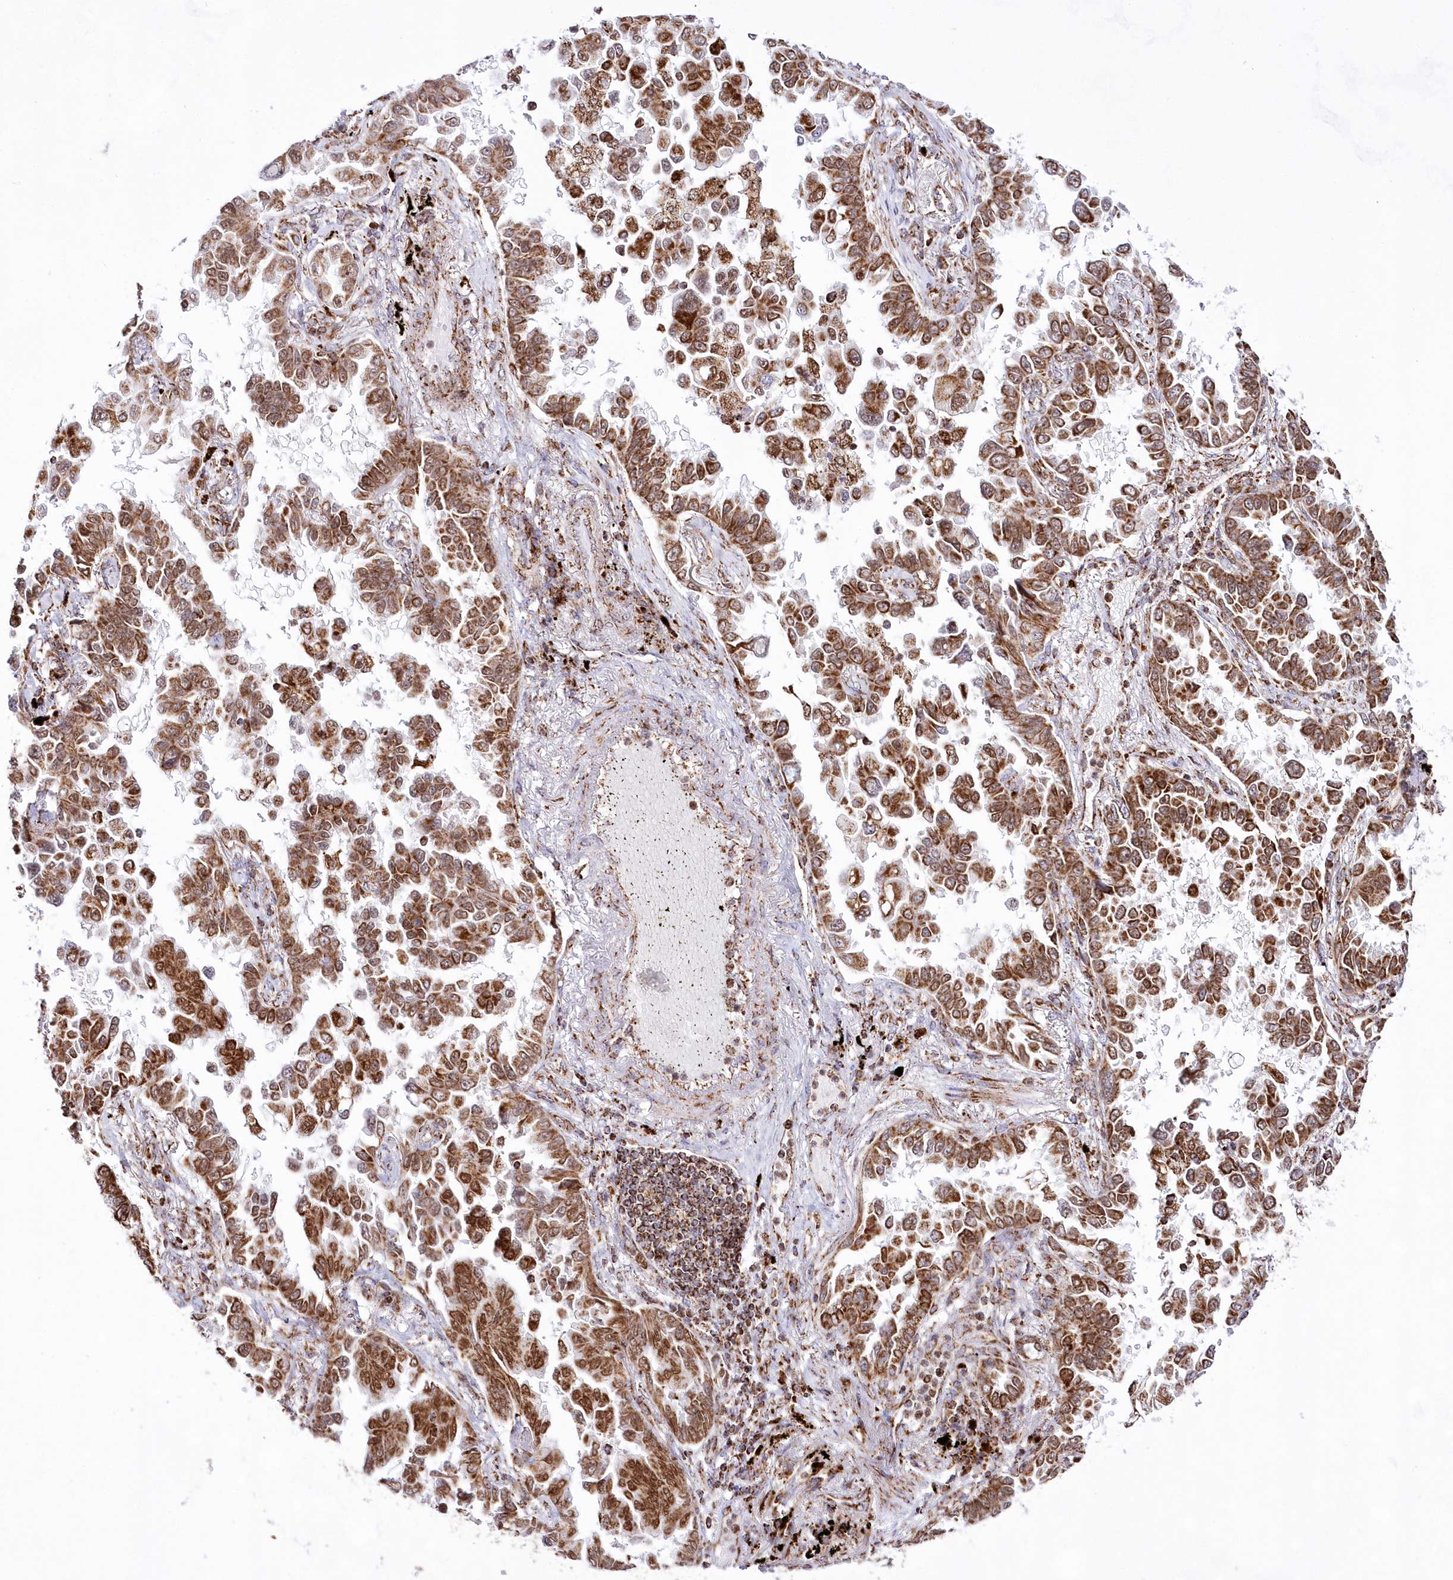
{"staining": {"intensity": "moderate", "quantity": ">75%", "location": "cytoplasmic/membranous"}, "tissue": "lung cancer", "cell_type": "Tumor cells", "image_type": "cancer", "snomed": [{"axis": "morphology", "description": "Adenocarcinoma, NOS"}, {"axis": "topography", "description": "Lung"}], "caption": "Moderate cytoplasmic/membranous expression is identified in approximately >75% of tumor cells in lung cancer.", "gene": "HADHB", "patient": {"sex": "female", "age": 67}}